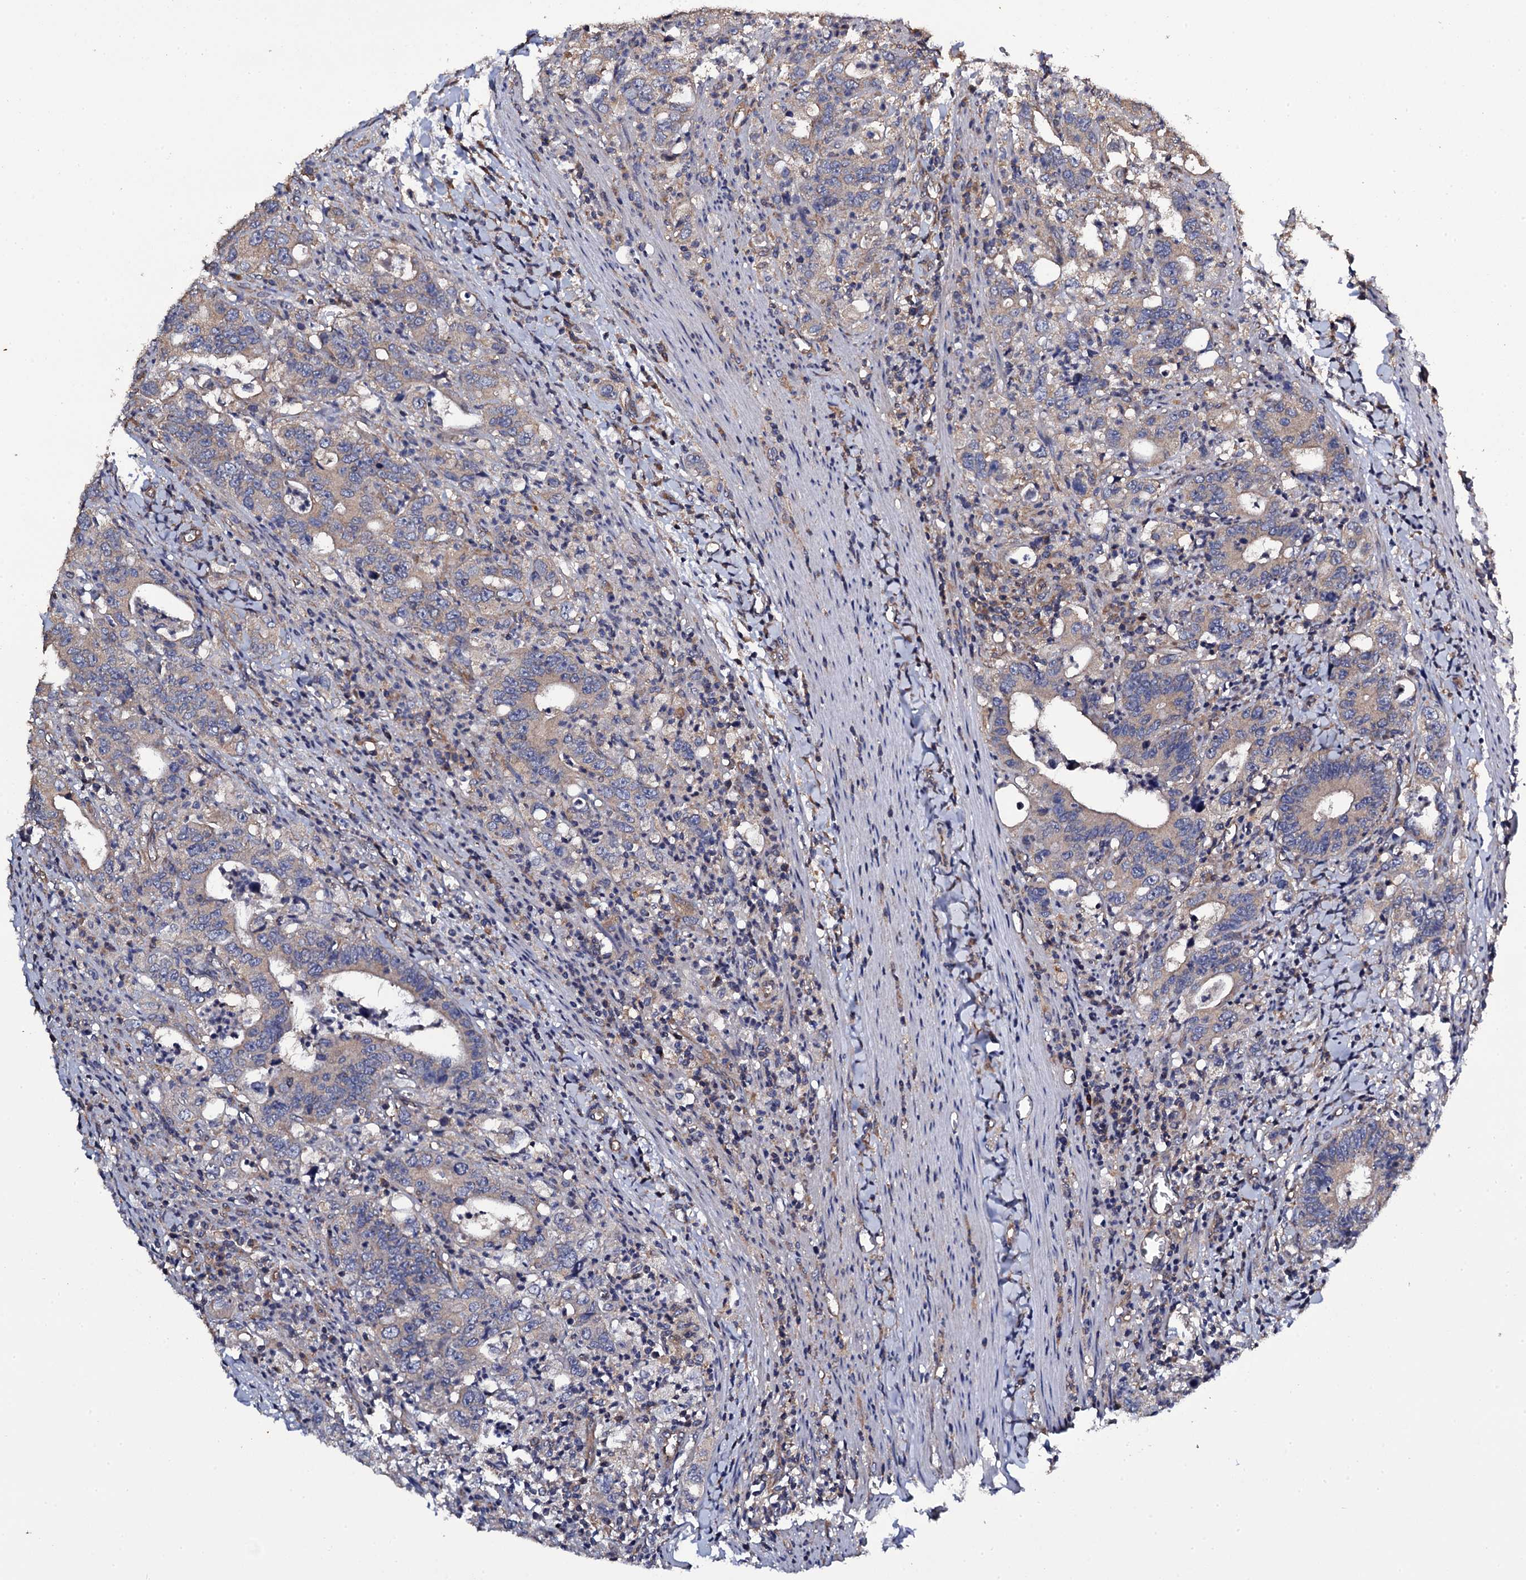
{"staining": {"intensity": "weak", "quantity": "25%-75%", "location": "cytoplasmic/membranous"}, "tissue": "colorectal cancer", "cell_type": "Tumor cells", "image_type": "cancer", "snomed": [{"axis": "morphology", "description": "Adenocarcinoma, NOS"}, {"axis": "topography", "description": "Colon"}], "caption": "Protein expression analysis of adenocarcinoma (colorectal) reveals weak cytoplasmic/membranous staining in approximately 25%-75% of tumor cells.", "gene": "TTC23", "patient": {"sex": "female", "age": 75}}